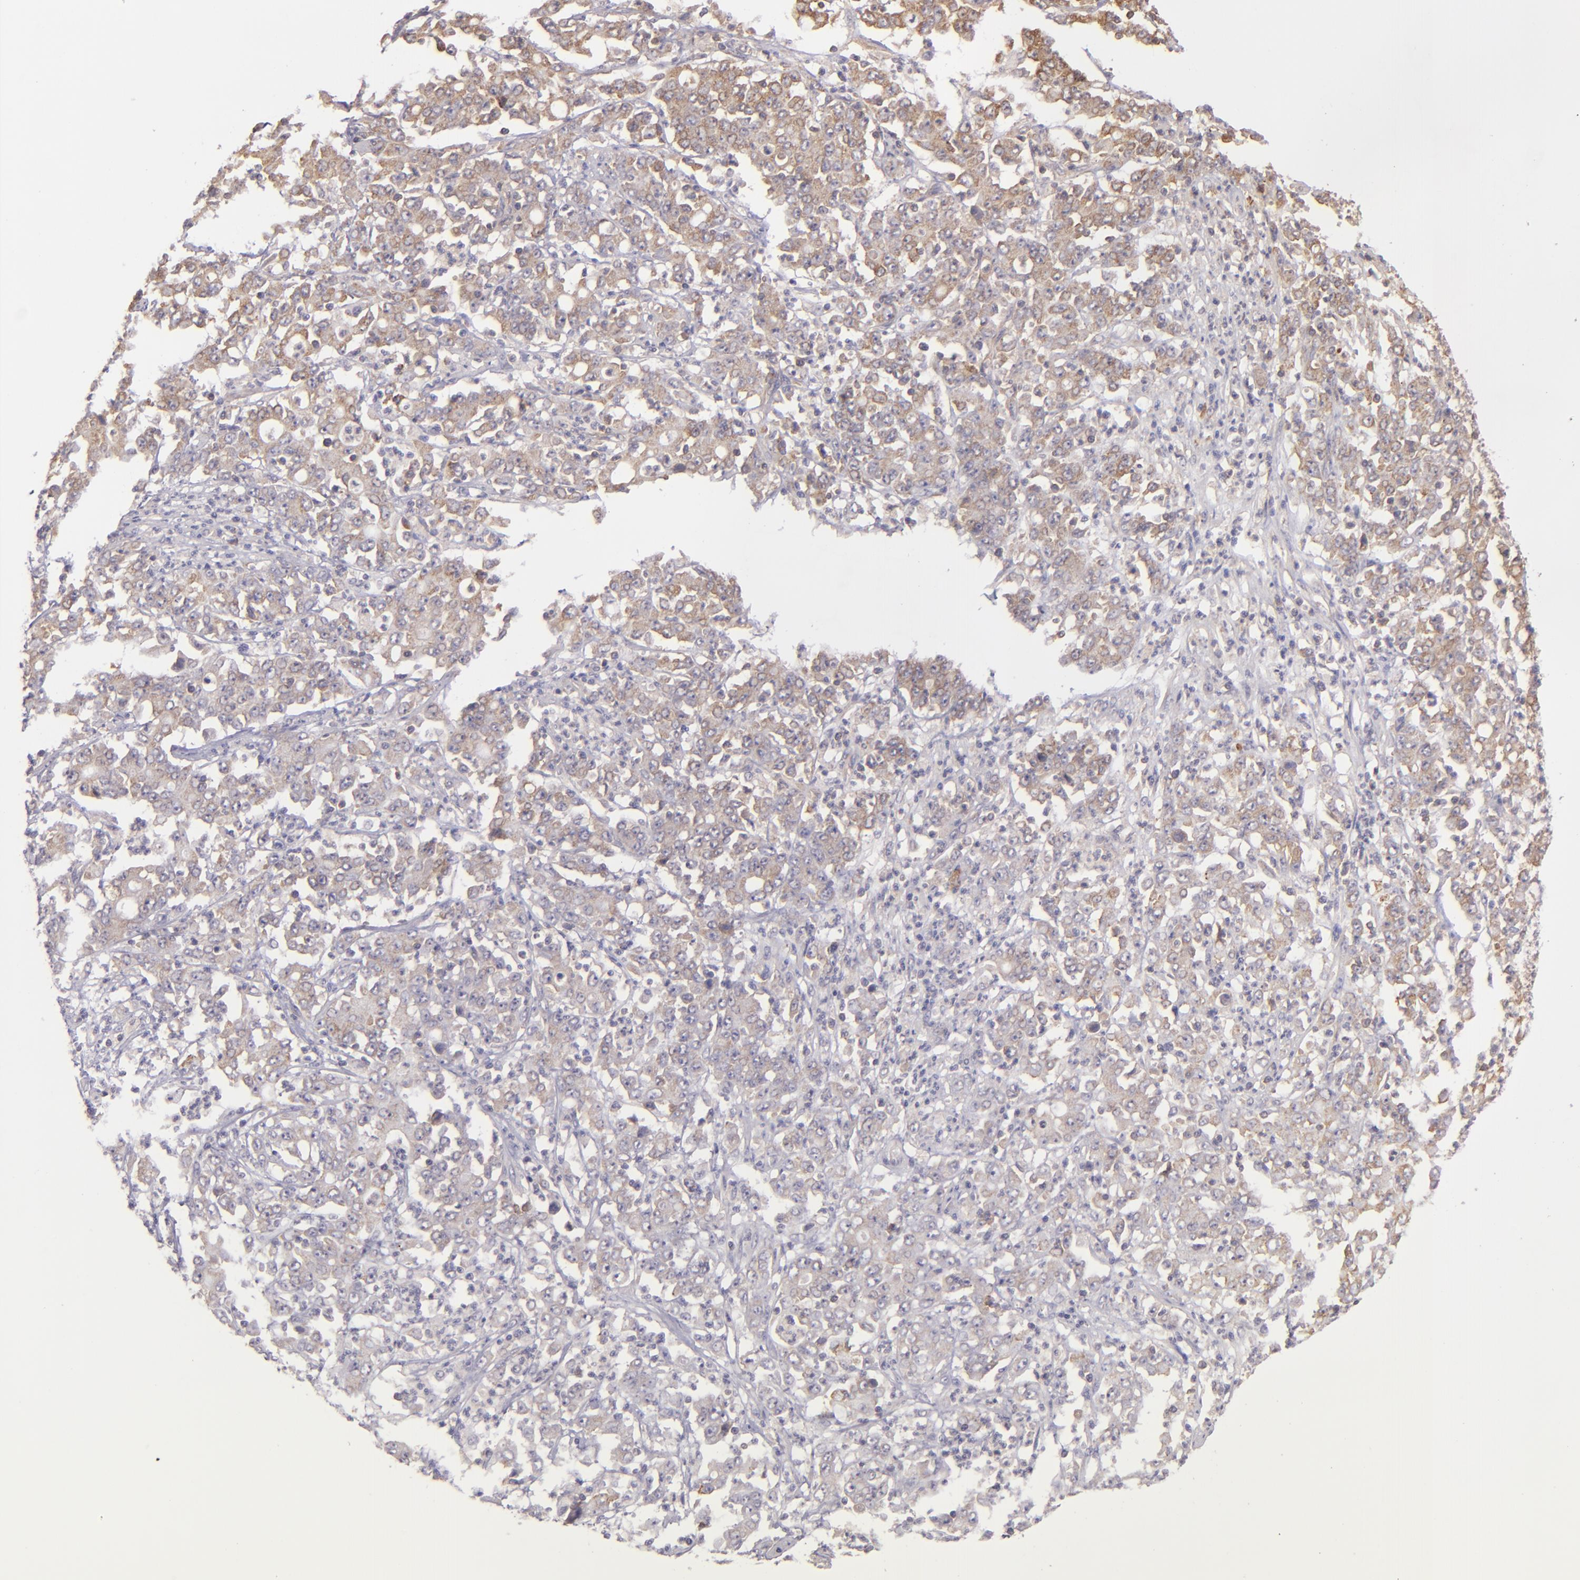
{"staining": {"intensity": "moderate", "quantity": ">75%", "location": "cytoplasmic/membranous"}, "tissue": "stomach cancer", "cell_type": "Tumor cells", "image_type": "cancer", "snomed": [{"axis": "morphology", "description": "Adenocarcinoma, NOS"}, {"axis": "topography", "description": "Stomach, lower"}], "caption": "Adenocarcinoma (stomach) stained for a protein (brown) shows moderate cytoplasmic/membranous positive positivity in about >75% of tumor cells.", "gene": "ECE1", "patient": {"sex": "female", "age": 71}}